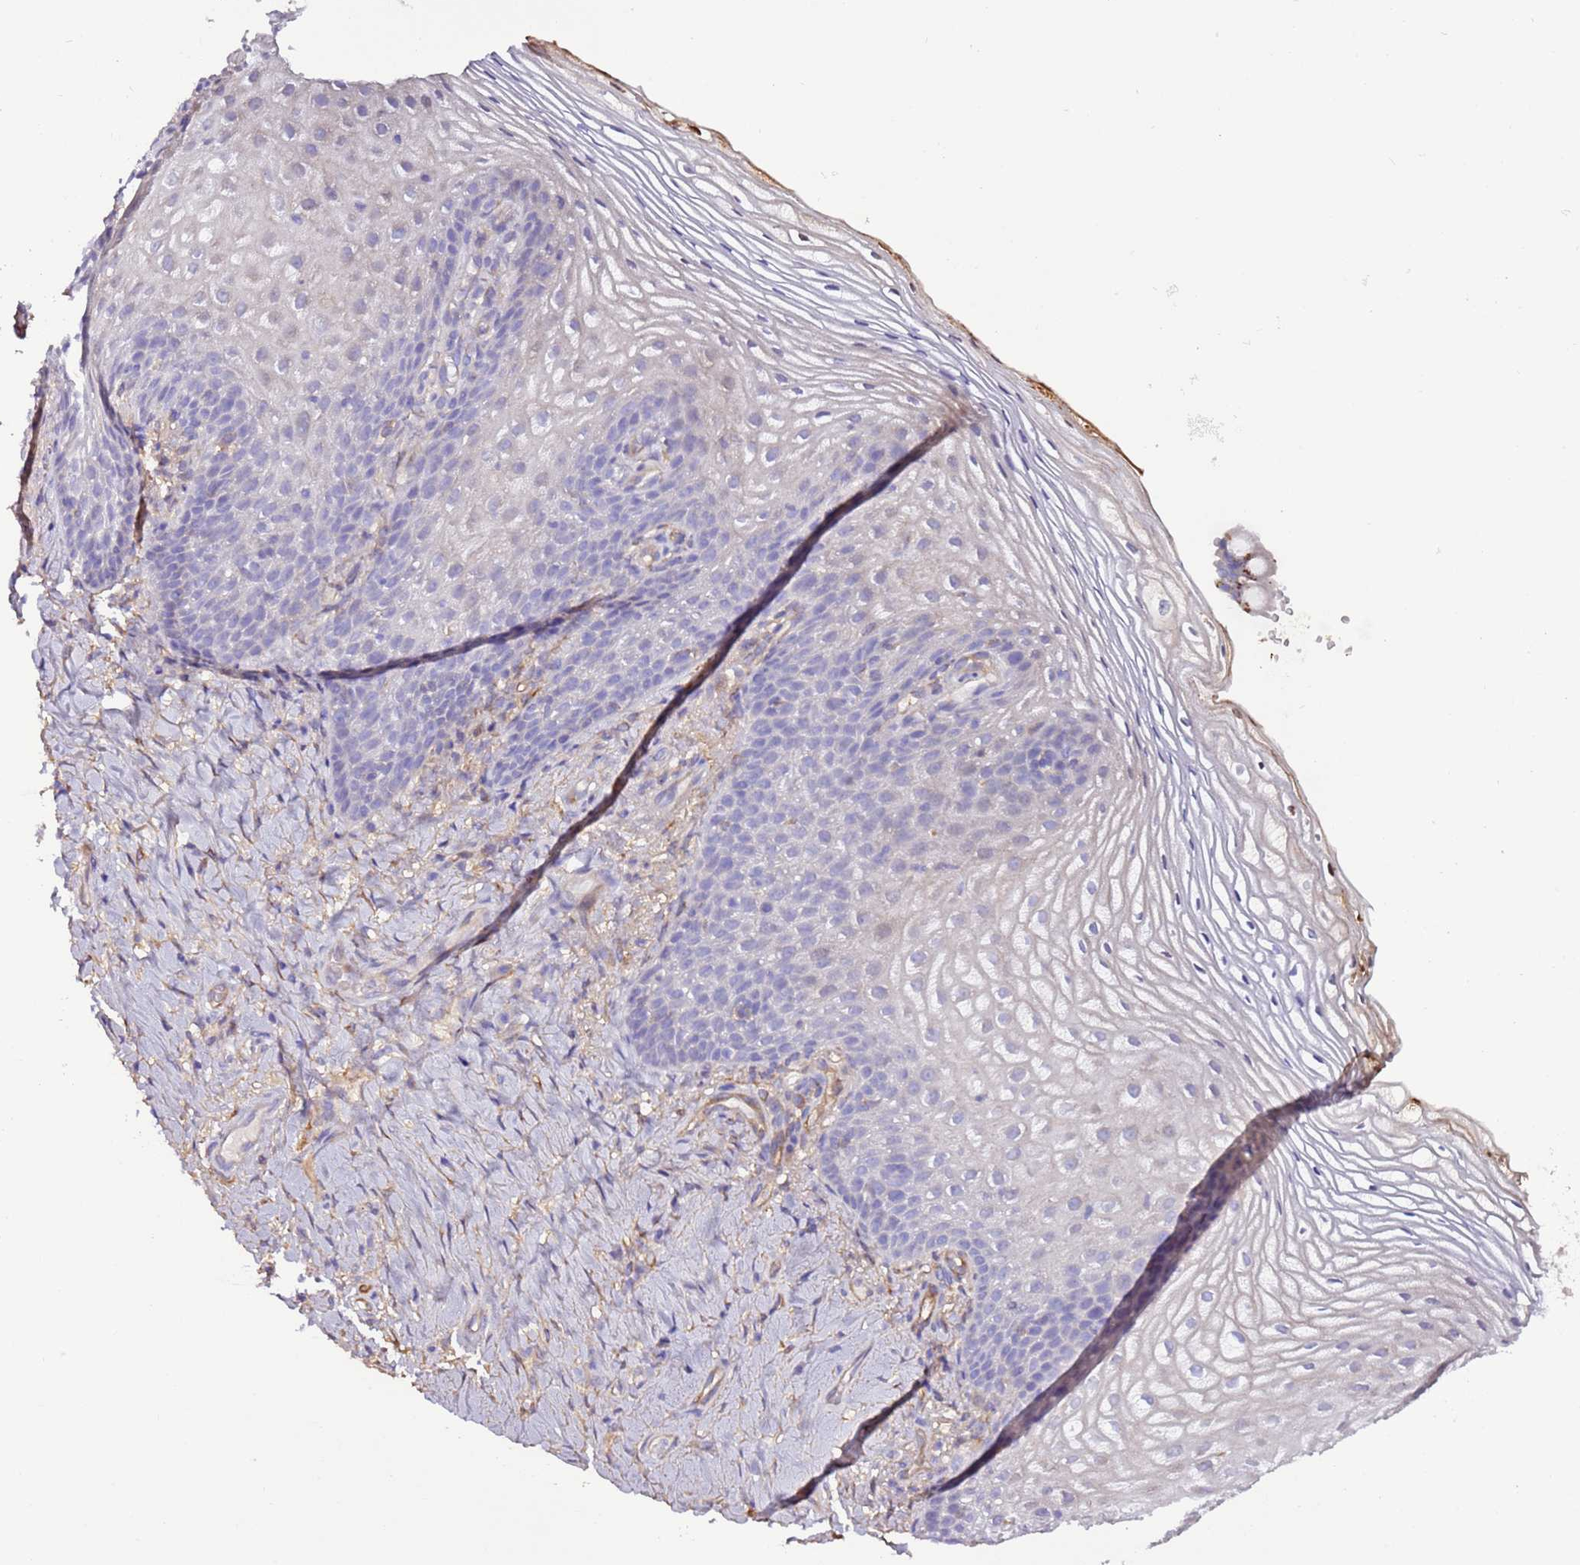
{"staining": {"intensity": "negative", "quantity": "none", "location": "none"}, "tissue": "vagina", "cell_type": "Squamous epithelial cells", "image_type": "normal", "snomed": [{"axis": "morphology", "description": "Normal tissue, NOS"}, {"axis": "topography", "description": "Vagina"}], "caption": "Immunohistochemistry of unremarkable vagina demonstrates no staining in squamous epithelial cells.", "gene": "FAM174C", "patient": {"sex": "female", "age": 60}}